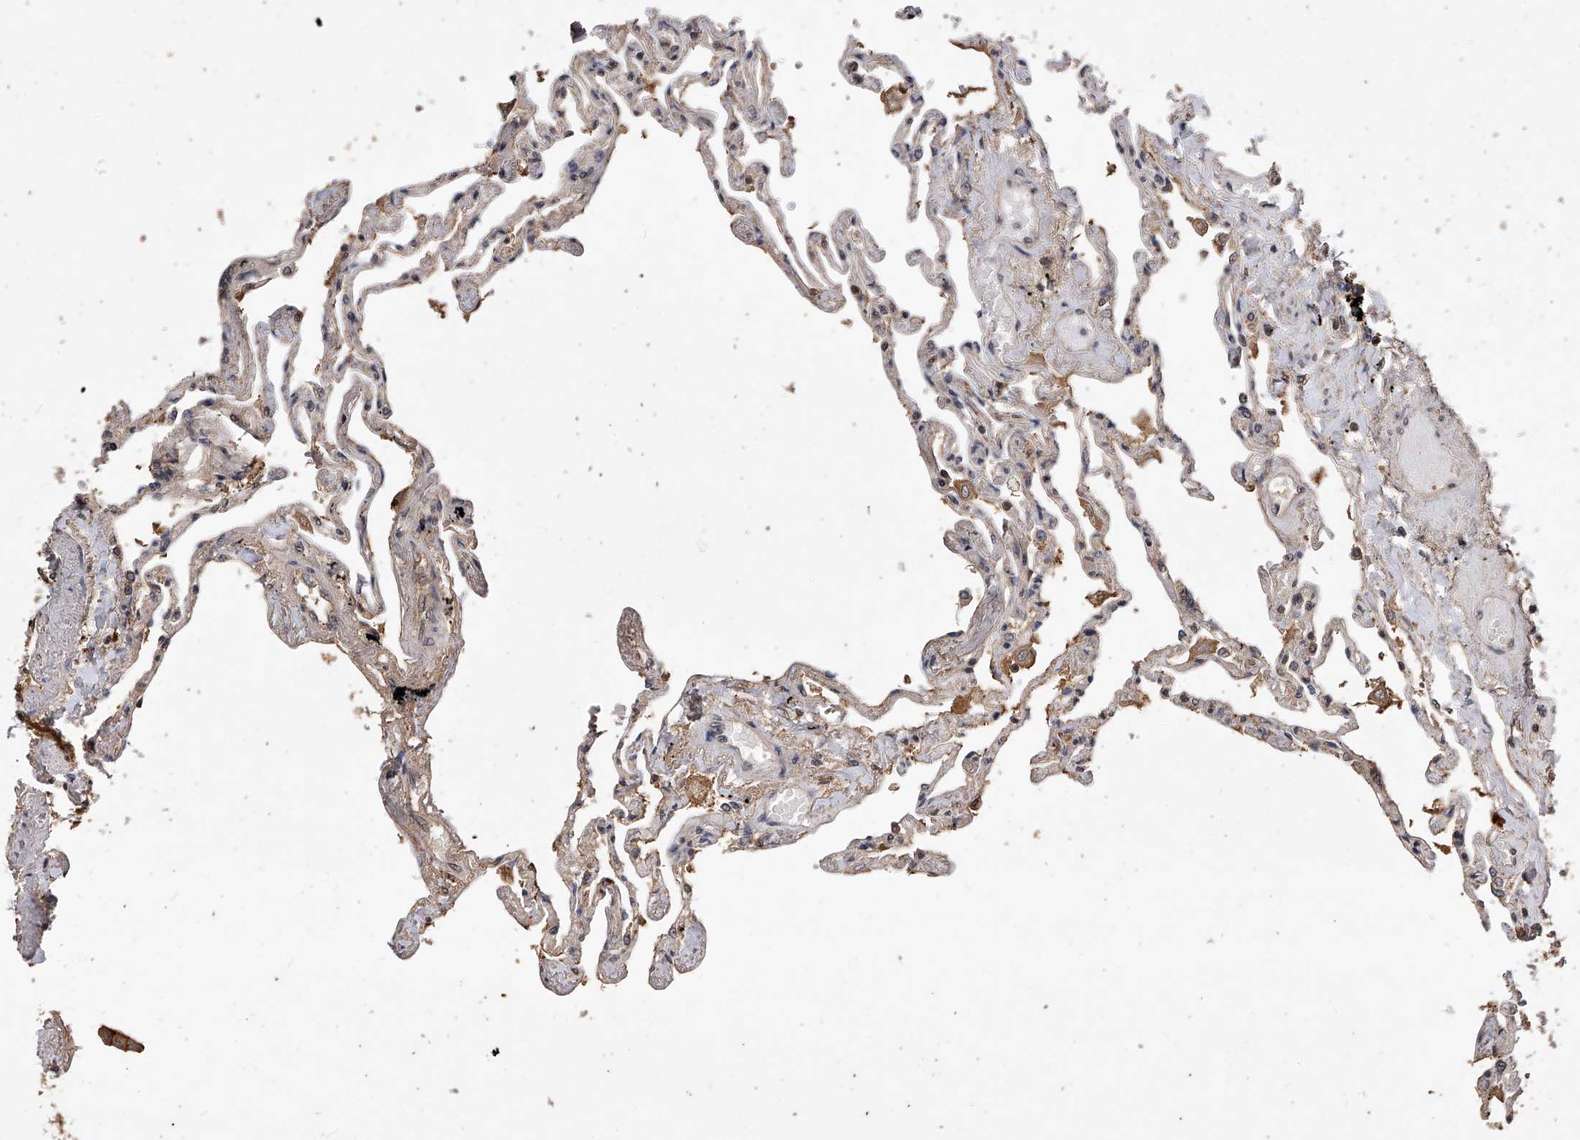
{"staining": {"intensity": "weak", "quantity": "<25%", "location": "cytoplasmic/membranous"}, "tissue": "lung", "cell_type": "Alveolar cells", "image_type": "normal", "snomed": [{"axis": "morphology", "description": "Normal tissue, NOS"}, {"axis": "topography", "description": "Lung"}], "caption": "A photomicrograph of human lung is negative for staining in alveolar cells. The staining is performed using DAB (3,3'-diaminobenzidine) brown chromogen with nuclei counter-stained in using hematoxylin.", "gene": "CFAP410", "patient": {"sex": "female", "age": 67}}